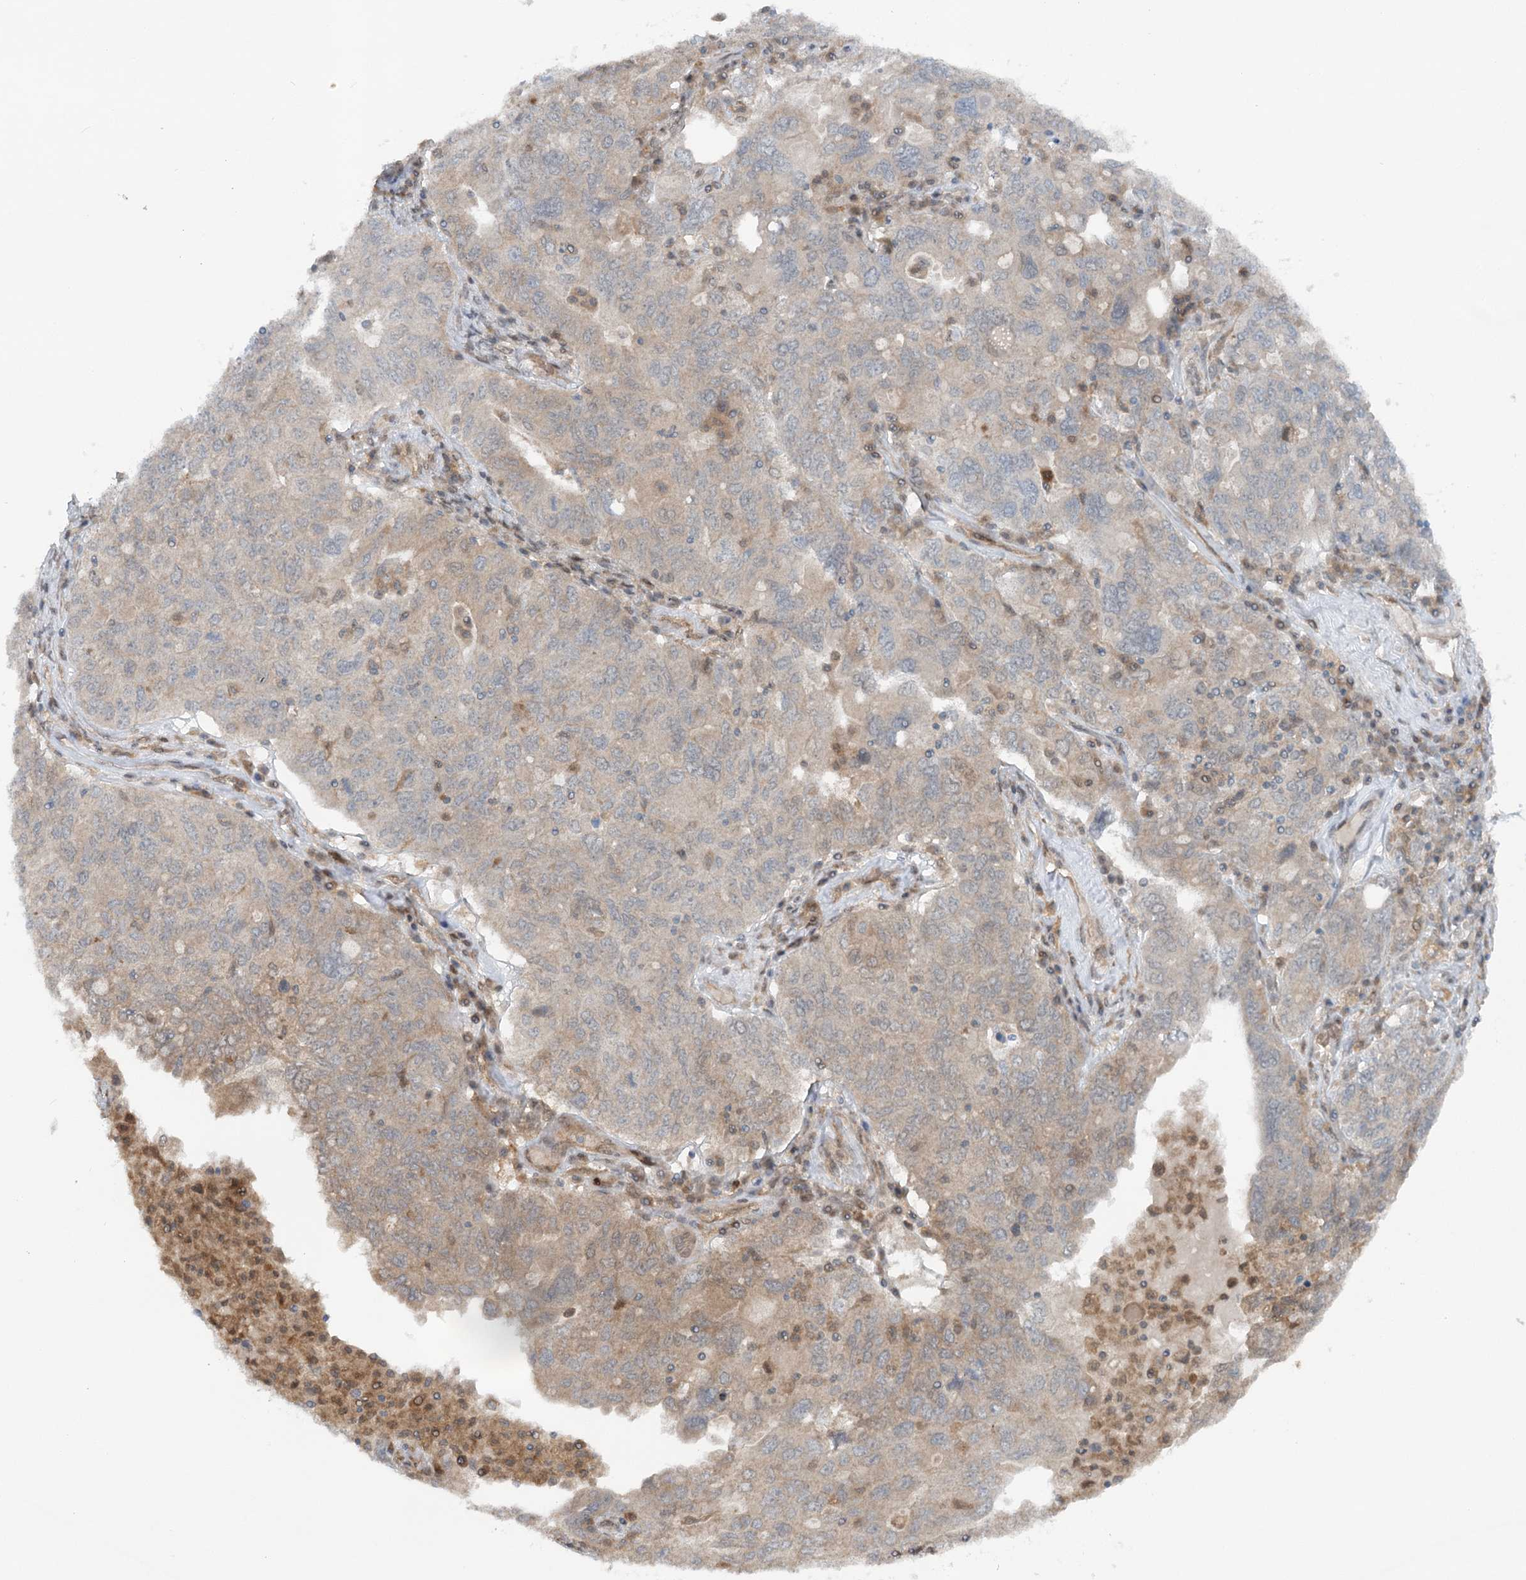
{"staining": {"intensity": "weak", "quantity": "<25%", "location": "cytoplasmic/membranous"}, "tissue": "ovarian cancer", "cell_type": "Tumor cells", "image_type": "cancer", "snomed": [{"axis": "morphology", "description": "Carcinoma, endometroid"}, {"axis": "topography", "description": "Ovary"}], "caption": "Ovarian cancer (endometroid carcinoma) was stained to show a protein in brown. There is no significant positivity in tumor cells.", "gene": "GBE1", "patient": {"sex": "female", "age": 62}}